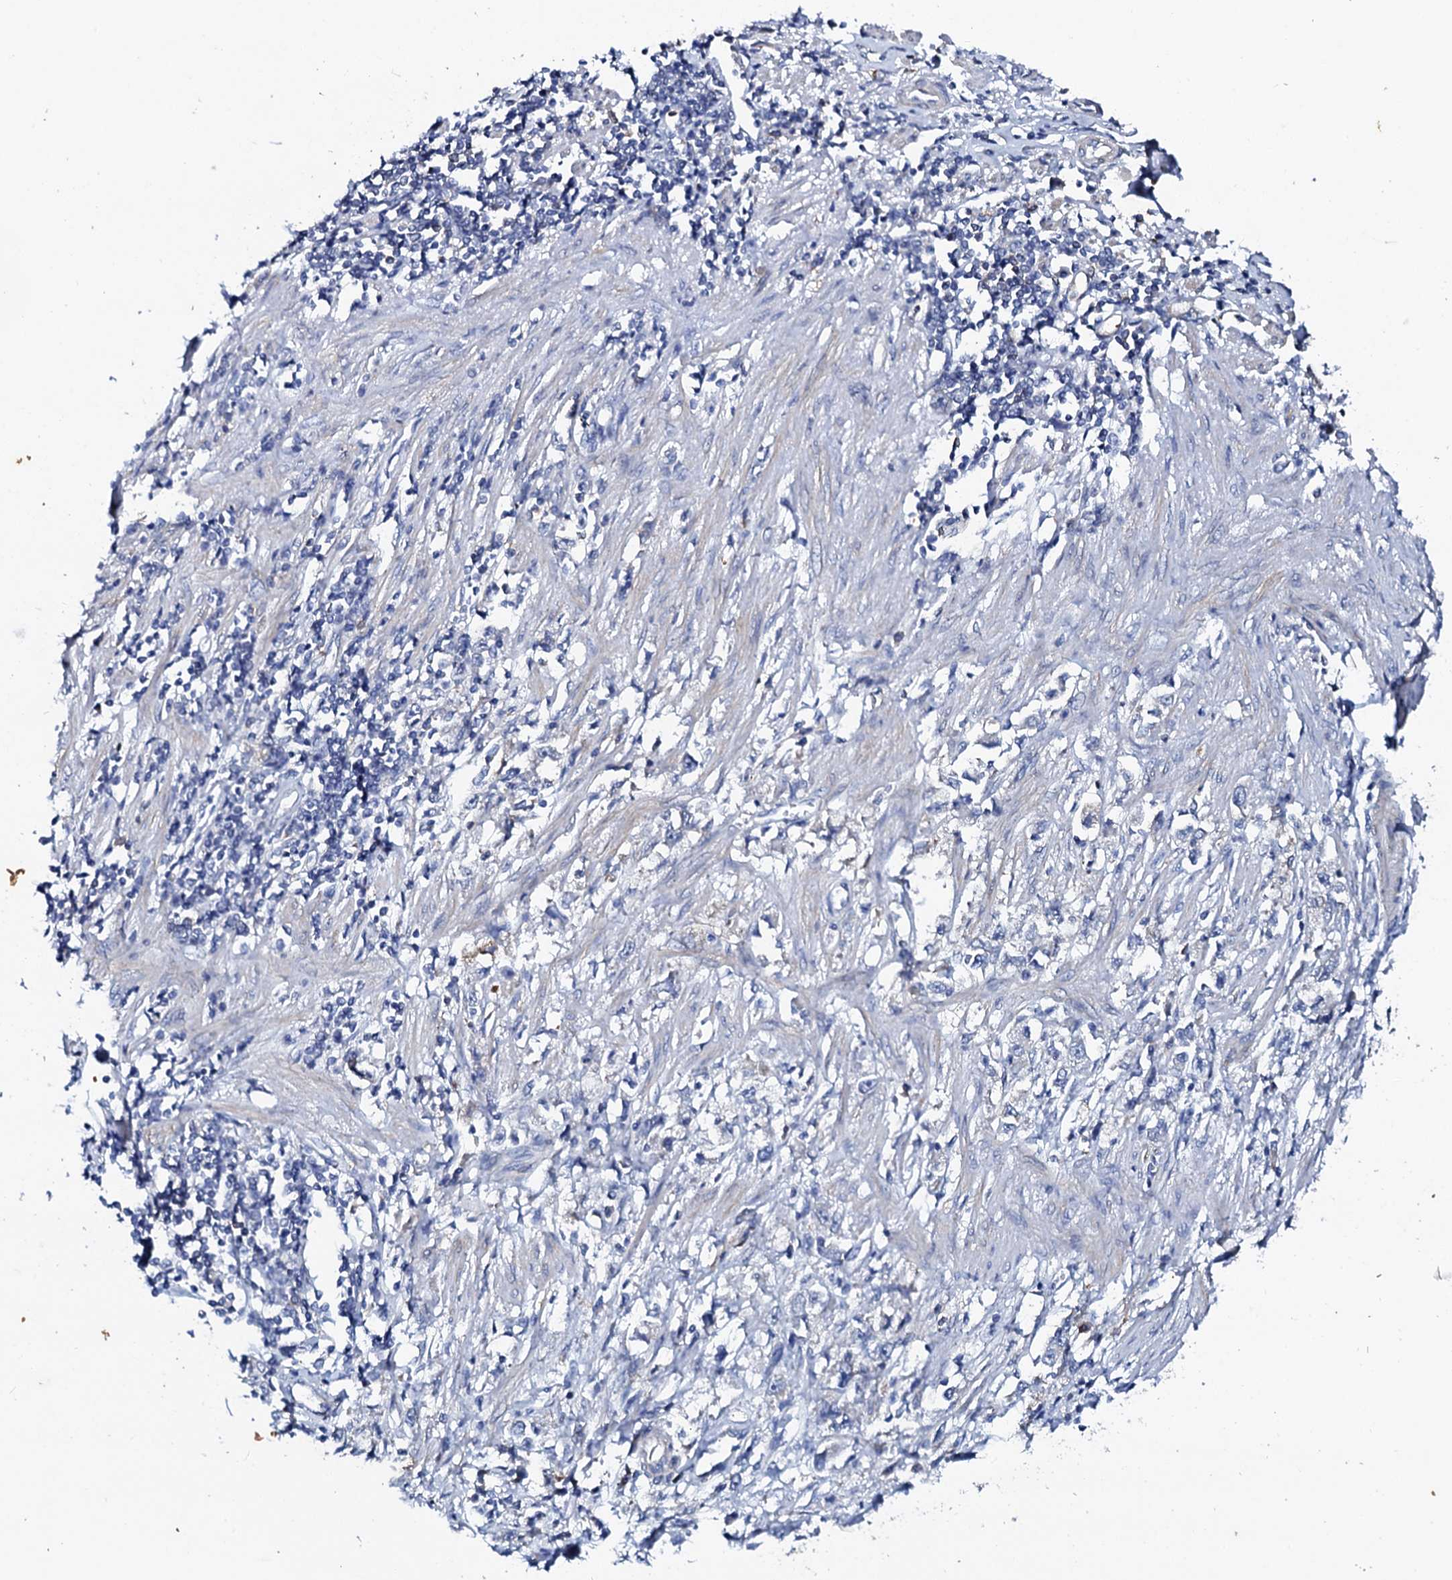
{"staining": {"intensity": "negative", "quantity": "none", "location": "none"}, "tissue": "stomach cancer", "cell_type": "Tumor cells", "image_type": "cancer", "snomed": [{"axis": "morphology", "description": "Adenocarcinoma, NOS"}, {"axis": "topography", "description": "Stomach"}], "caption": "Immunohistochemical staining of human stomach adenocarcinoma exhibits no significant staining in tumor cells. (Immunohistochemistry, brightfield microscopy, high magnification).", "gene": "GLB1L3", "patient": {"sex": "female", "age": 59}}